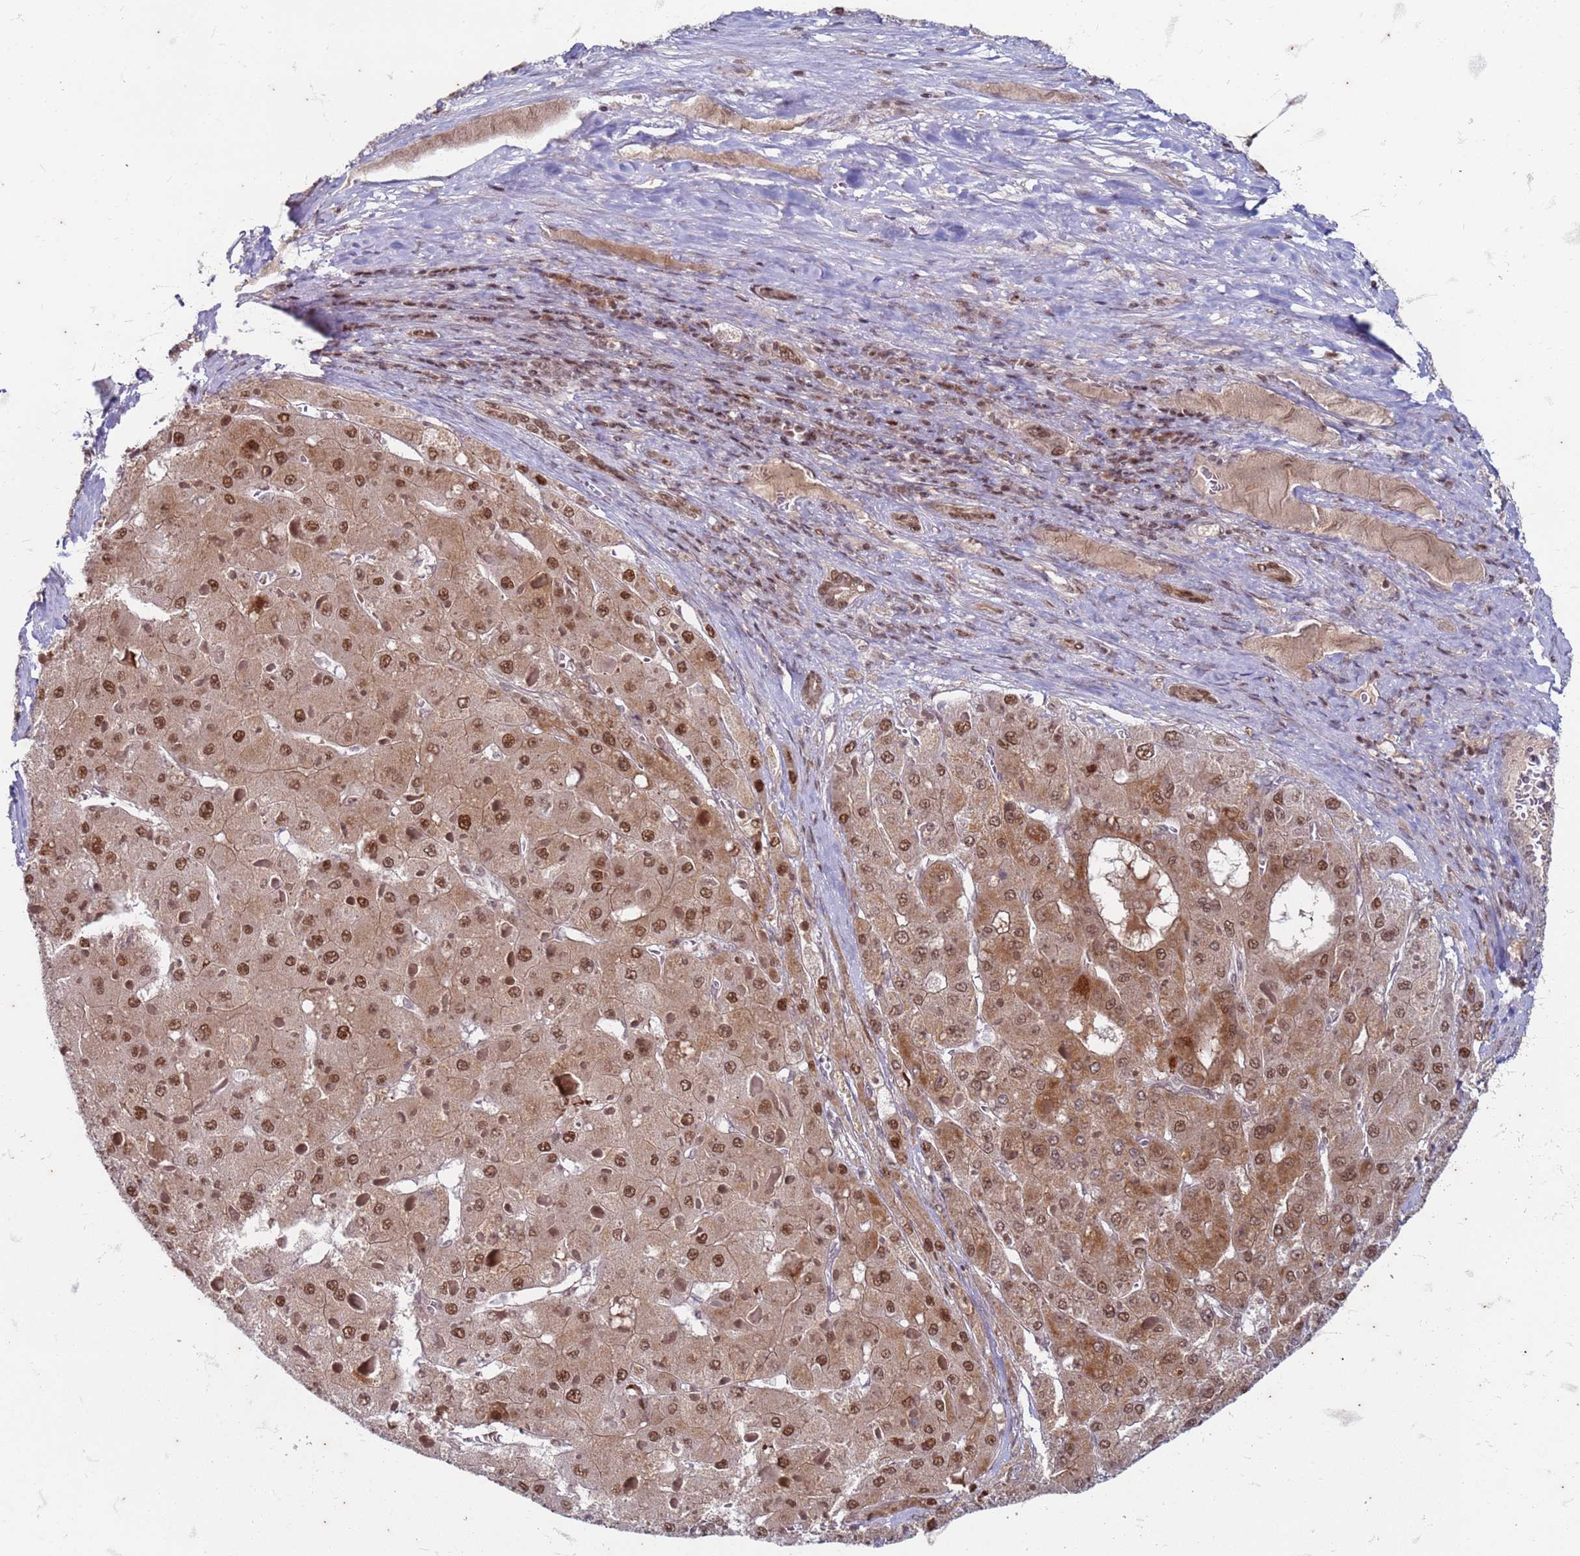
{"staining": {"intensity": "moderate", "quantity": ">75%", "location": "nuclear"}, "tissue": "liver cancer", "cell_type": "Tumor cells", "image_type": "cancer", "snomed": [{"axis": "morphology", "description": "Carcinoma, Hepatocellular, NOS"}, {"axis": "topography", "description": "Liver"}], "caption": "This is a histology image of immunohistochemistry staining of liver cancer (hepatocellular carcinoma), which shows moderate positivity in the nuclear of tumor cells.", "gene": "TRMT6", "patient": {"sex": "female", "age": 73}}